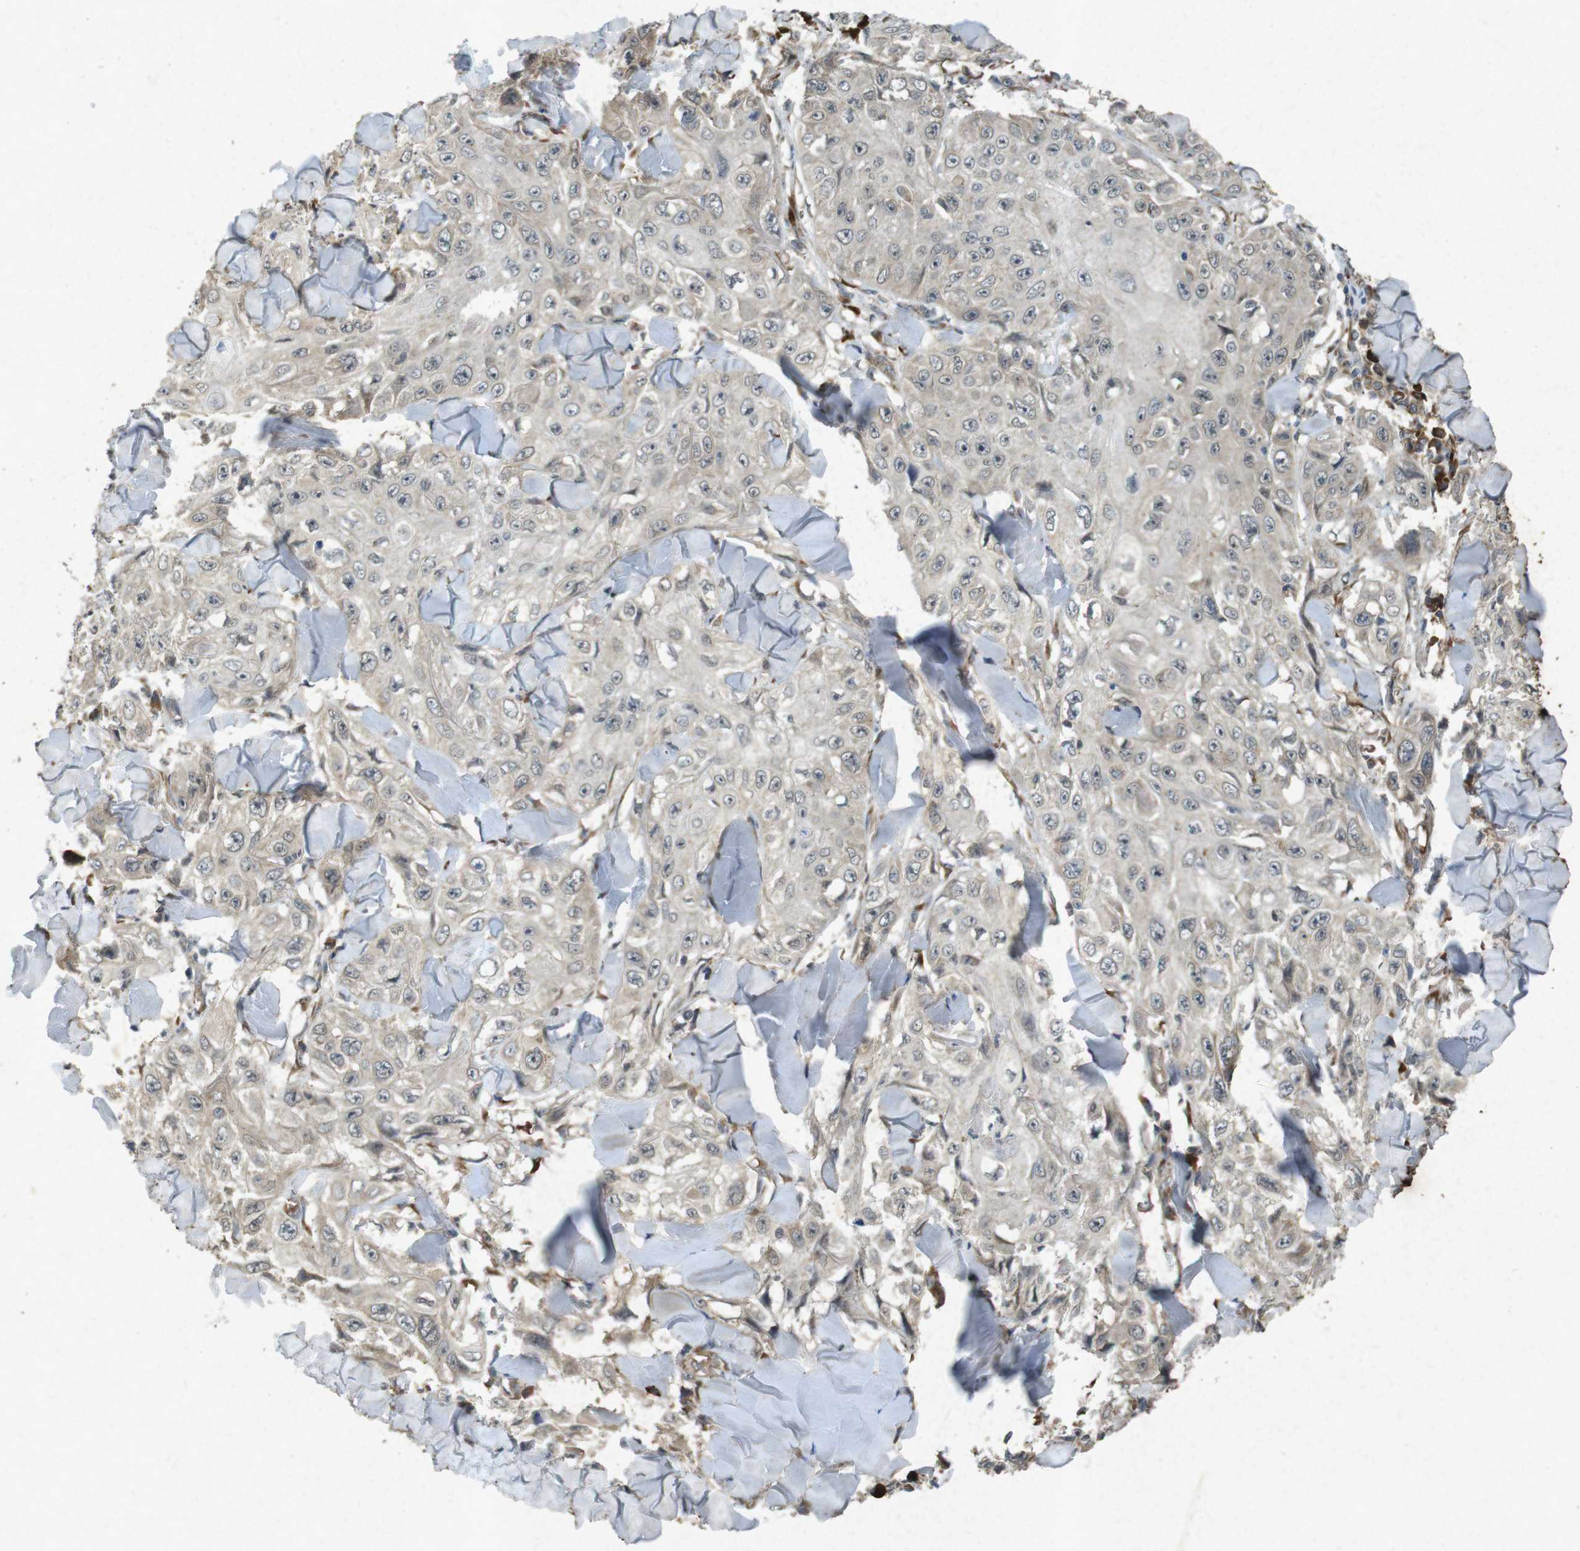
{"staining": {"intensity": "negative", "quantity": "none", "location": "none"}, "tissue": "skin cancer", "cell_type": "Tumor cells", "image_type": "cancer", "snomed": [{"axis": "morphology", "description": "Squamous cell carcinoma, NOS"}, {"axis": "topography", "description": "Skin"}], "caption": "Immunohistochemistry (IHC) histopathology image of neoplastic tissue: human skin cancer stained with DAB reveals no significant protein positivity in tumor cells.", "gene": "FLCN", "patient": {"sex": "male", "age": 86}}